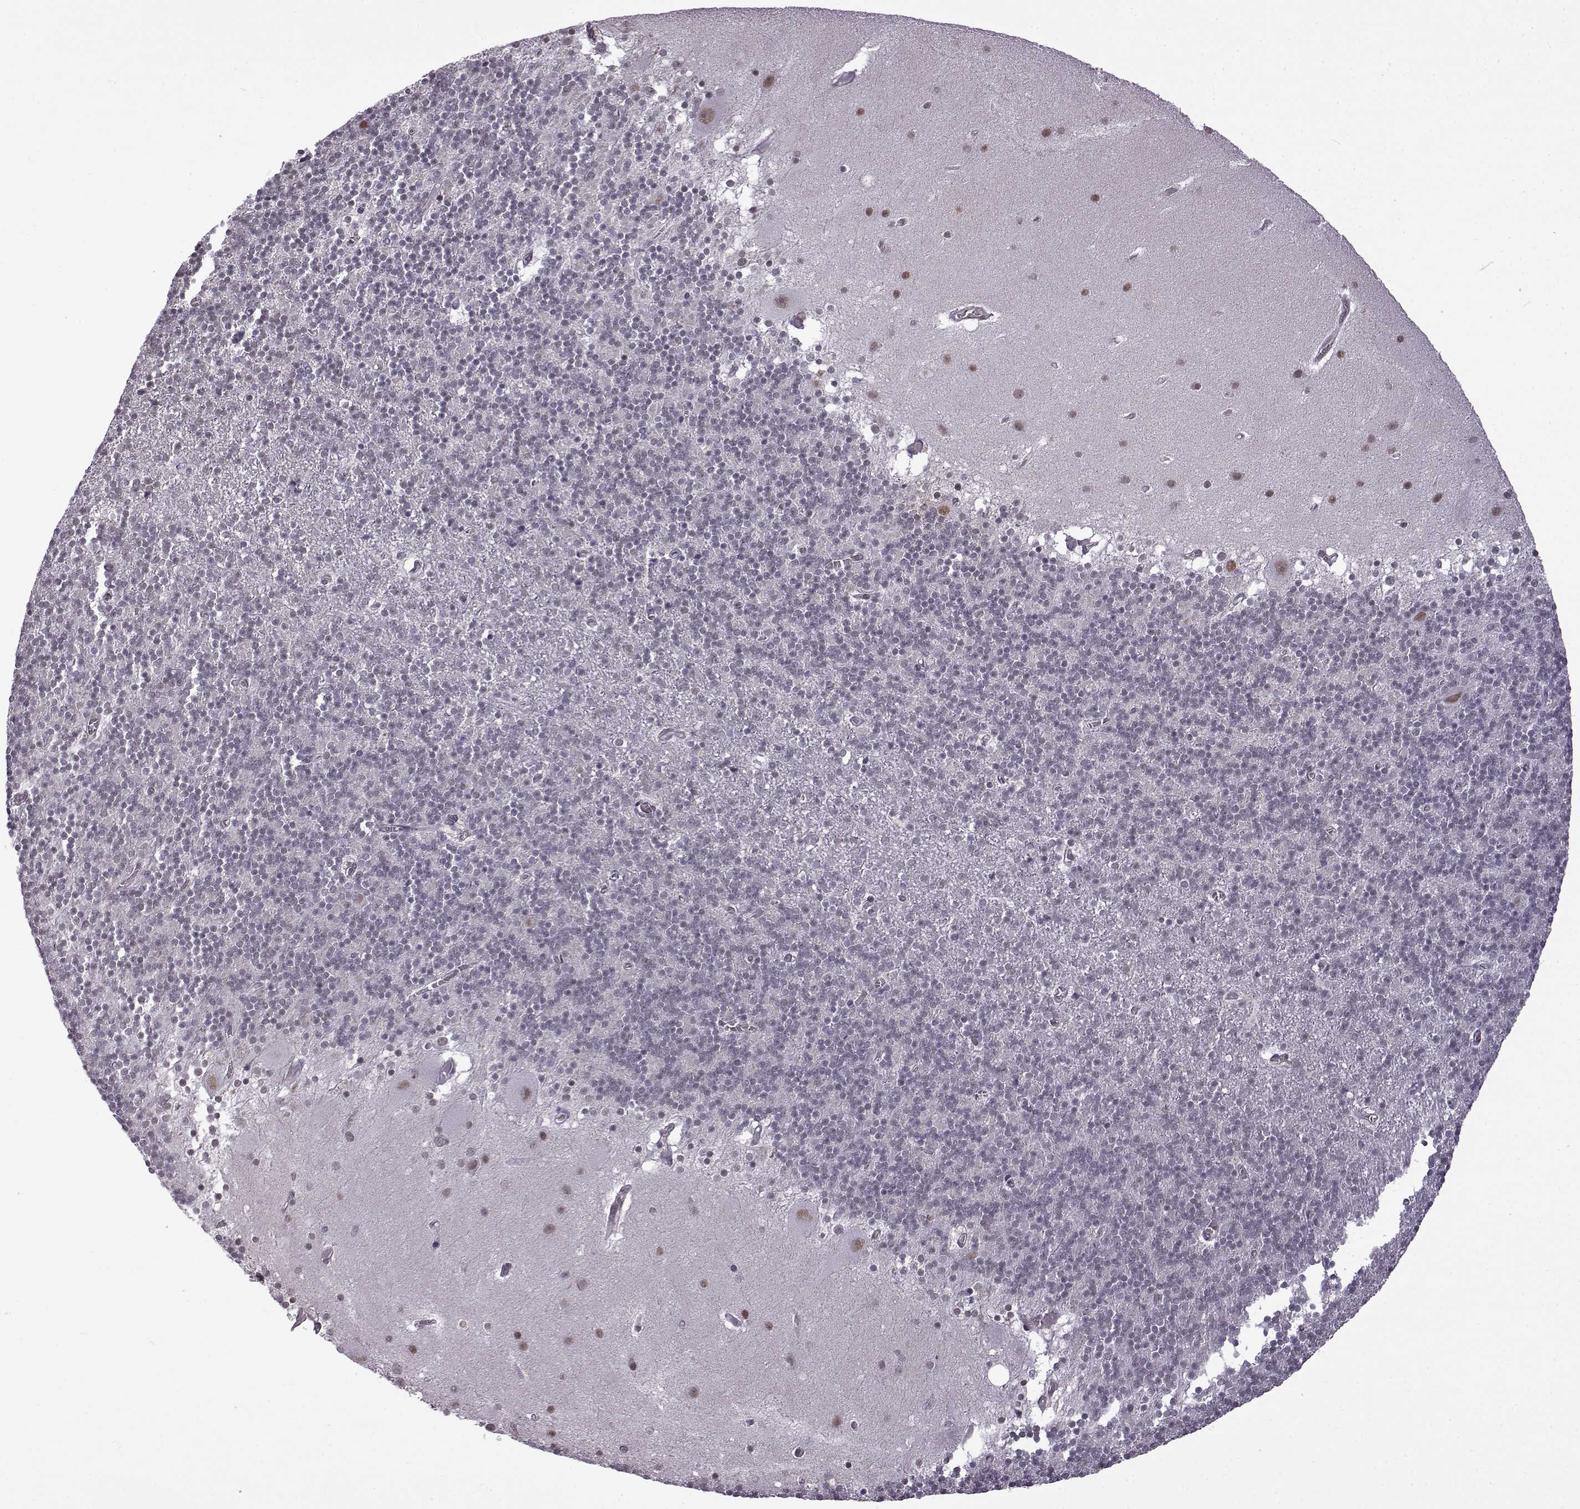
{"staining": {"intensity": "negative", "quantity": "none", "location": "none"}, "tissue": "cerebellum", "cell_type": "Cells in granular layer", "image_type": "normal", "snomed": [{"axis": "morphology", "description": "Normal tissue, NOS"}, {"axis": "topography", "description": "Cerebellum"}], "caption": "Cerebellum was stained to show a protein in brown. There is no significant expression in cells in granular layer. (DAB immunohistochemistry (IHC), high magnification).", "gene": "SYNPO2", "patient": {"sex": "male", "age": 70}}